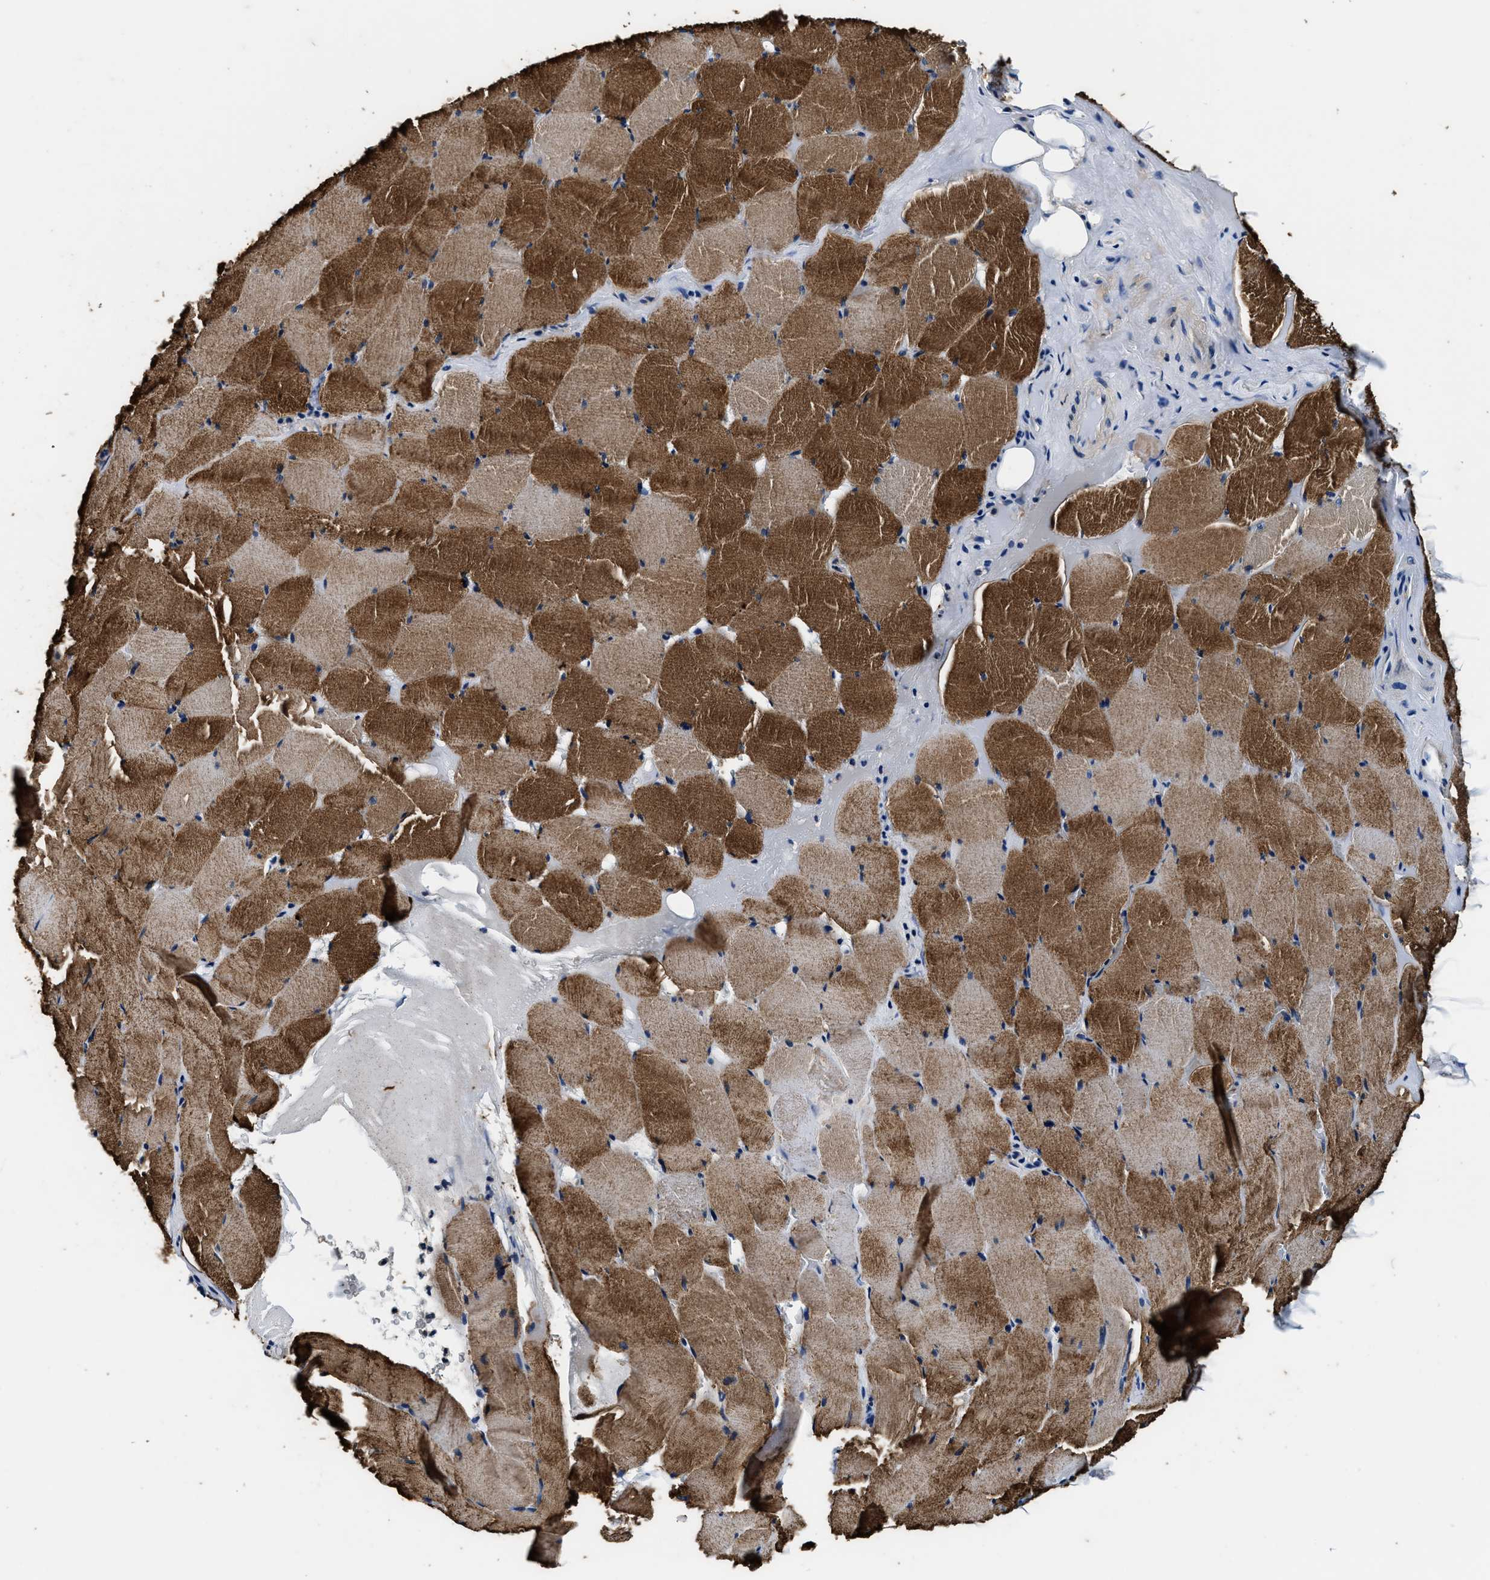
{"staining": {"intensity": "strong", "quantity": ">75%", "location": "cytoplasmic/membranous"}, "tissue": "skeletal muscle", "cell_type": "Myocytes", "image_type": "normal", "snomed": [{"axis": "morphology", "description": "Normal tissue, NOS"}, {"axis": "topography", "description": "Skeletal muscle"}], "caption": "Immunohistochemistry (IHC) (DAB) staining of normal skeletal muscle reveals strong cytoplasmic/membranous protein staining in approximately >75% of myocytes. (brown staining indicates protein expression, while blue staining denotes nuclei).", "gene": "PI4KB", "patient": {"sex": "male", "age": 62}}